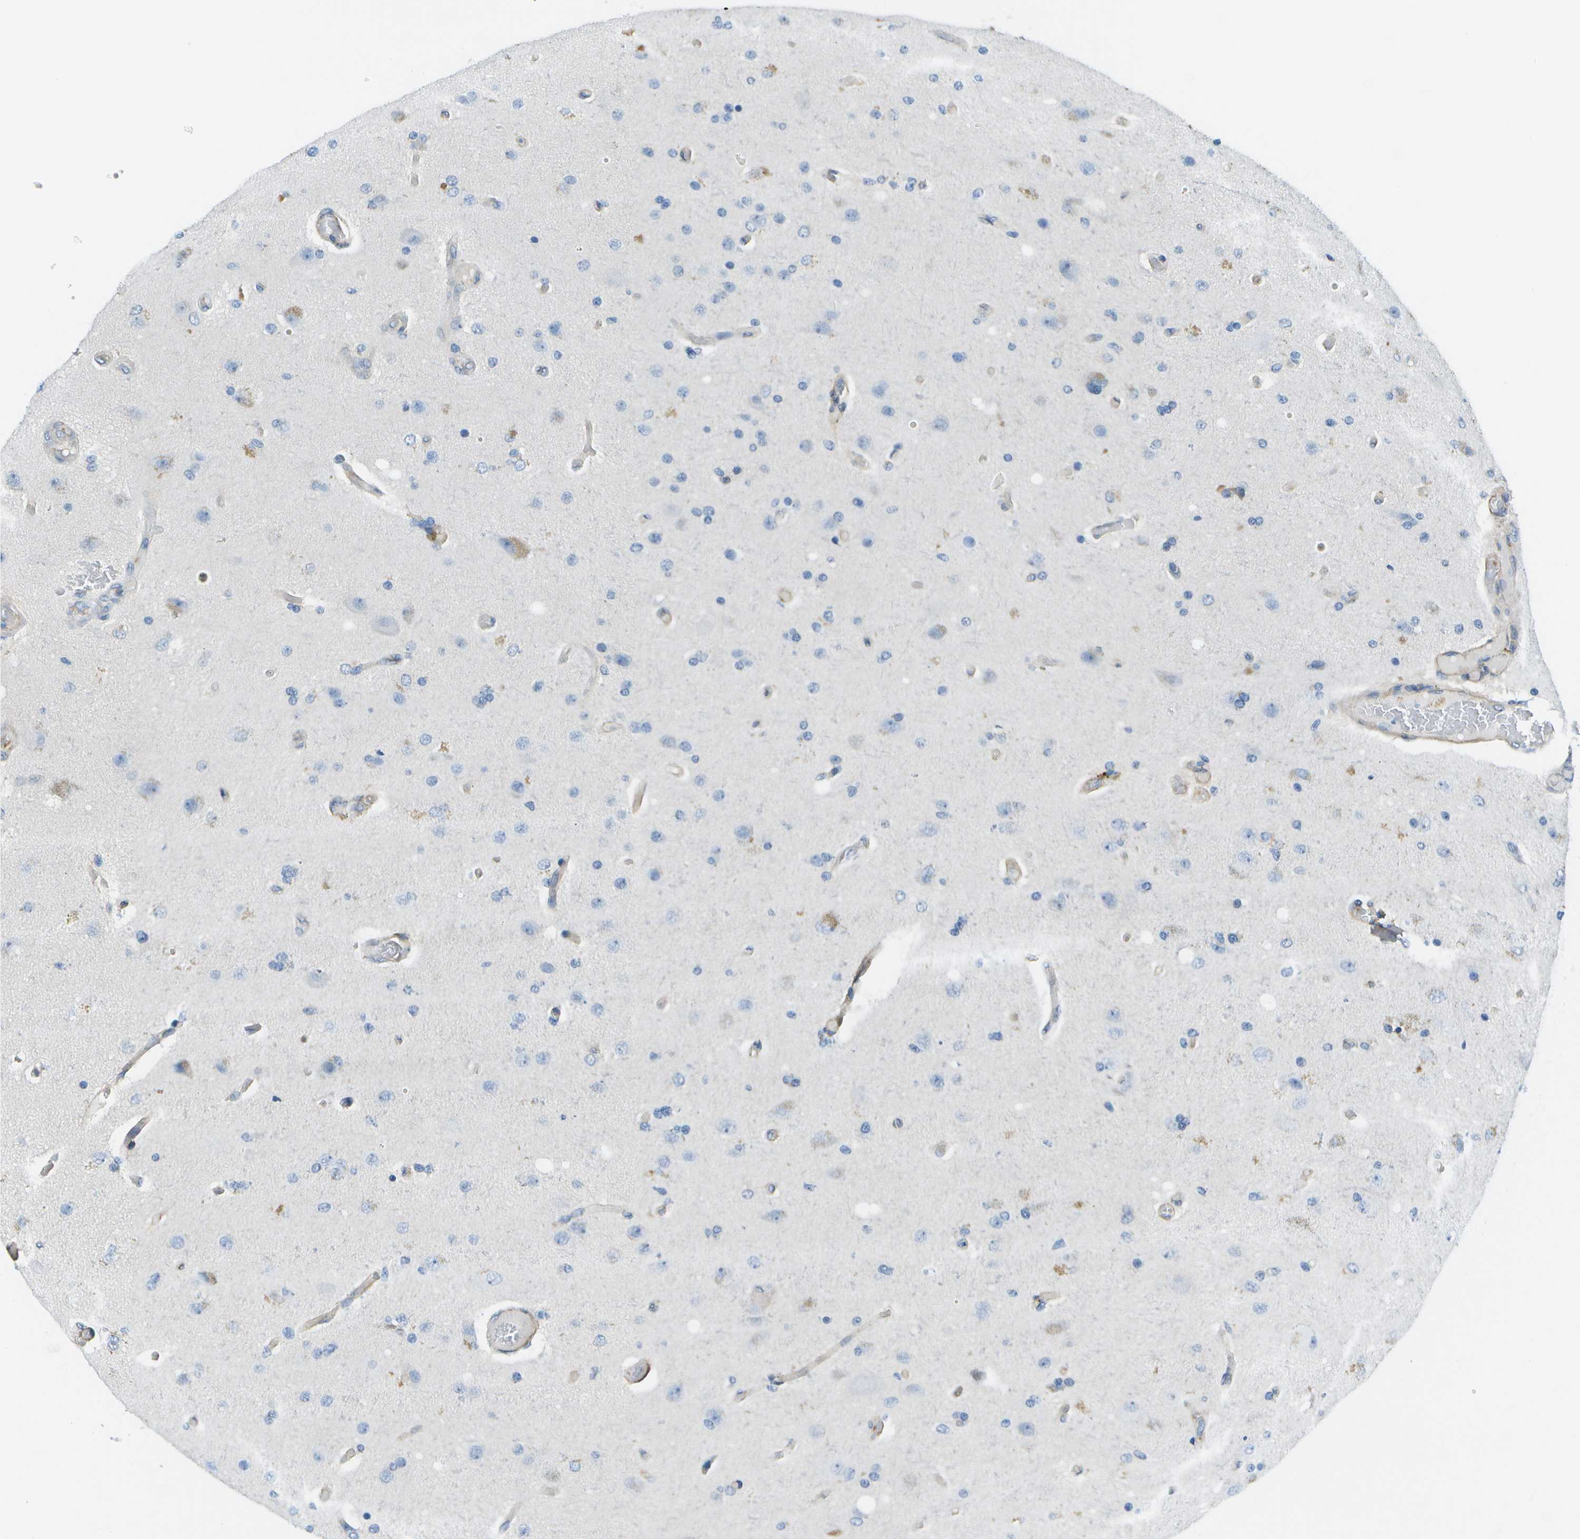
{"staining": {"intensity": "negative", "quantity": "none", "location": "none"}, "tissue": "glioma", "cell_type": "Tumor cells", "image_type": "cancer", "snomed": [{"axis": "morphology", "description": "Normal tissue, NOS"}, {"axis": "morphology", "description": "Glioma, malignant, High grade"}, {"axis": "topography", "description": "Cerebral cortex"}], "caption": "Histopathology image shows no significant protein expression in tumor cells of malignant high-grade glioma.", "gene": "KIAA0040", "patient": {"sex": "male", "age": 77}}